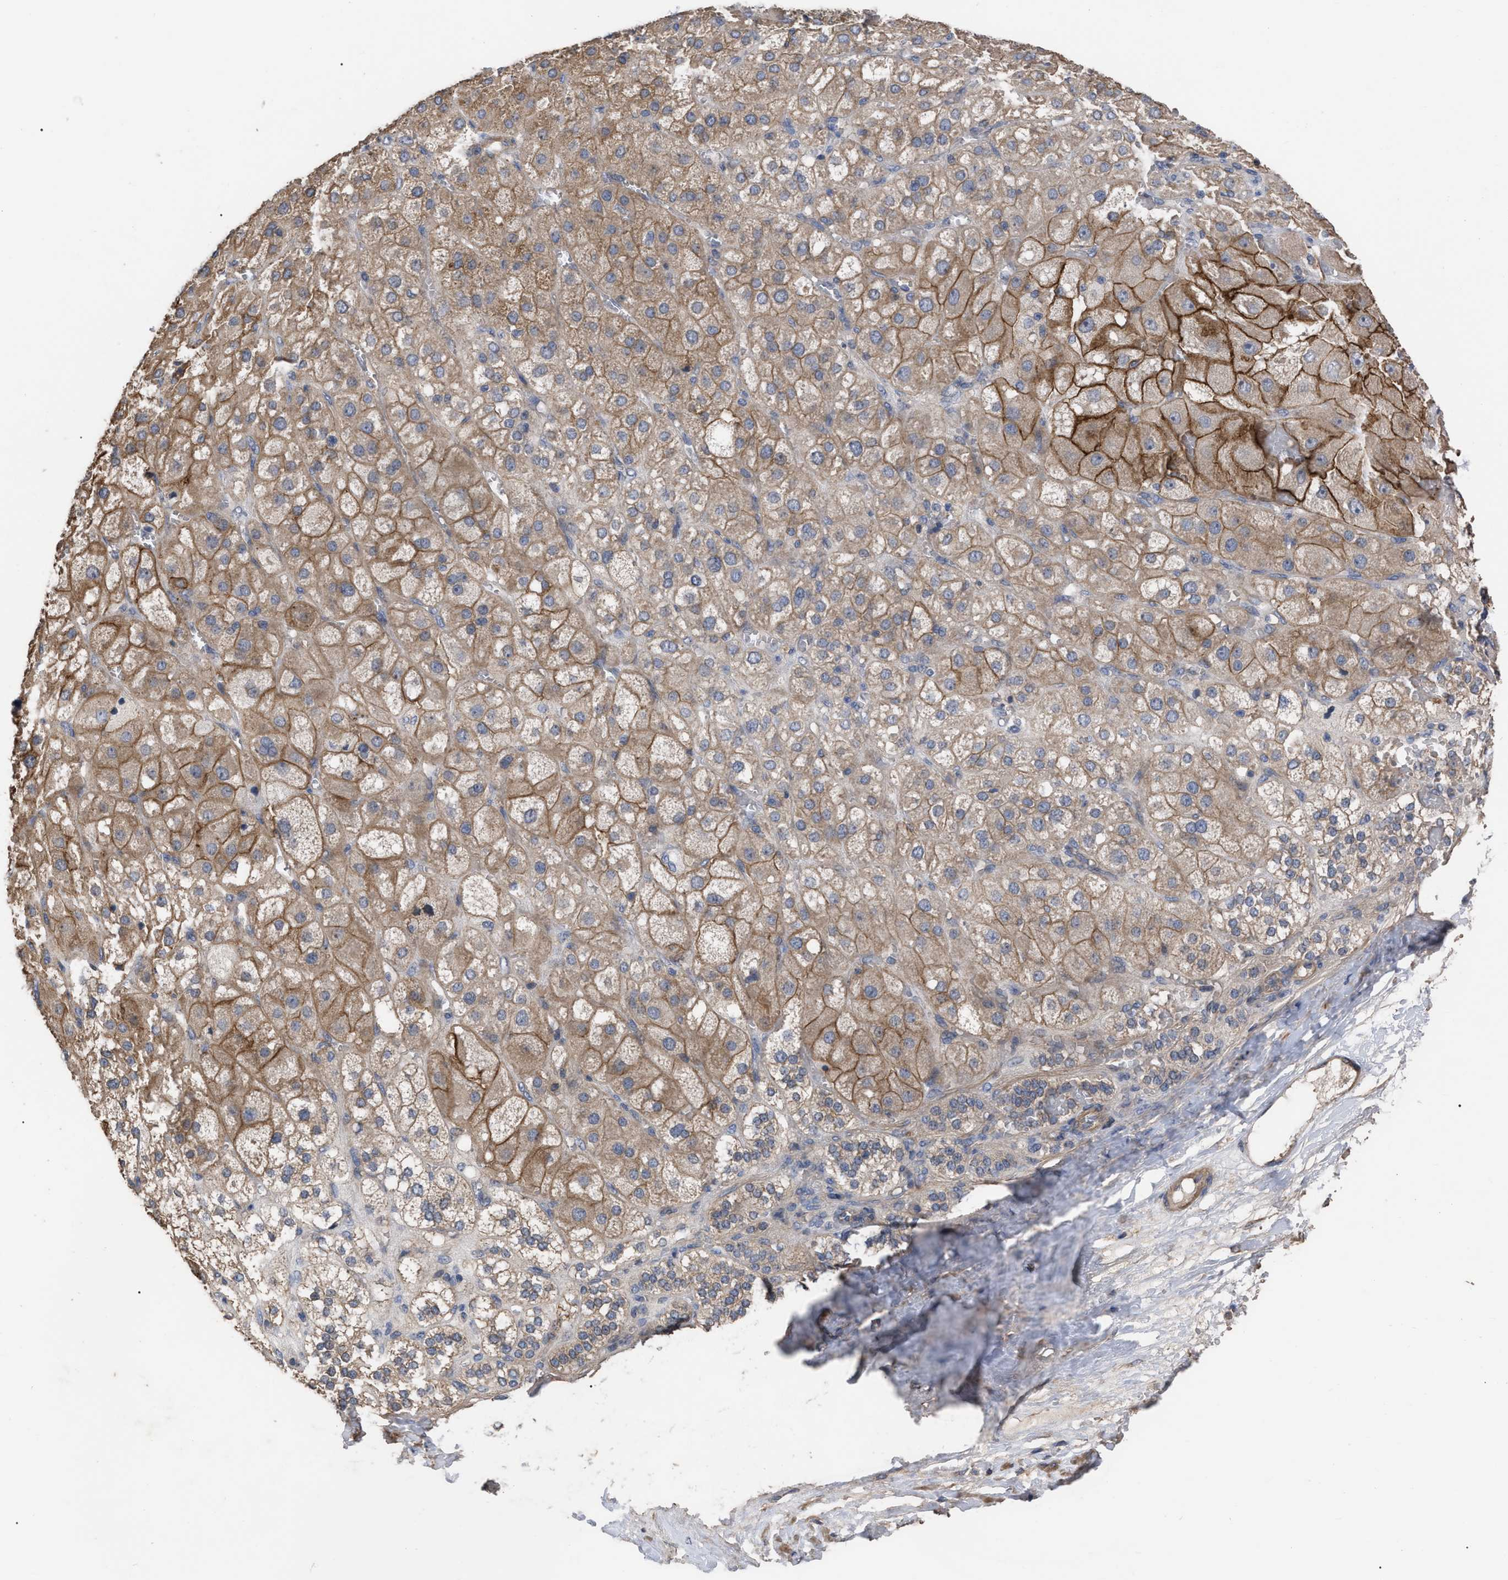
{"staining": {"intensity": "moderate", "quantity": ">75%", "location": "cytoplasmic/membranous"}, "tissue": "adrenal gland", "cell_type": "Glandular cells", "image_type": "normal", "snomed": [{"axis": "morphology", "description": "Normal tissue, NOS"}, {"axis": "topography", "description": "Adrenal gland"}], "caption": "This is a micrograph of immunohistochemistry (IHC) staining of unremarkable adrenal gland, which shows moderate expression in the cytoplasmic/membranous of glandular cells.", "gene": "BTN2A1", "patient": {"sex": "female", "age": 47}}